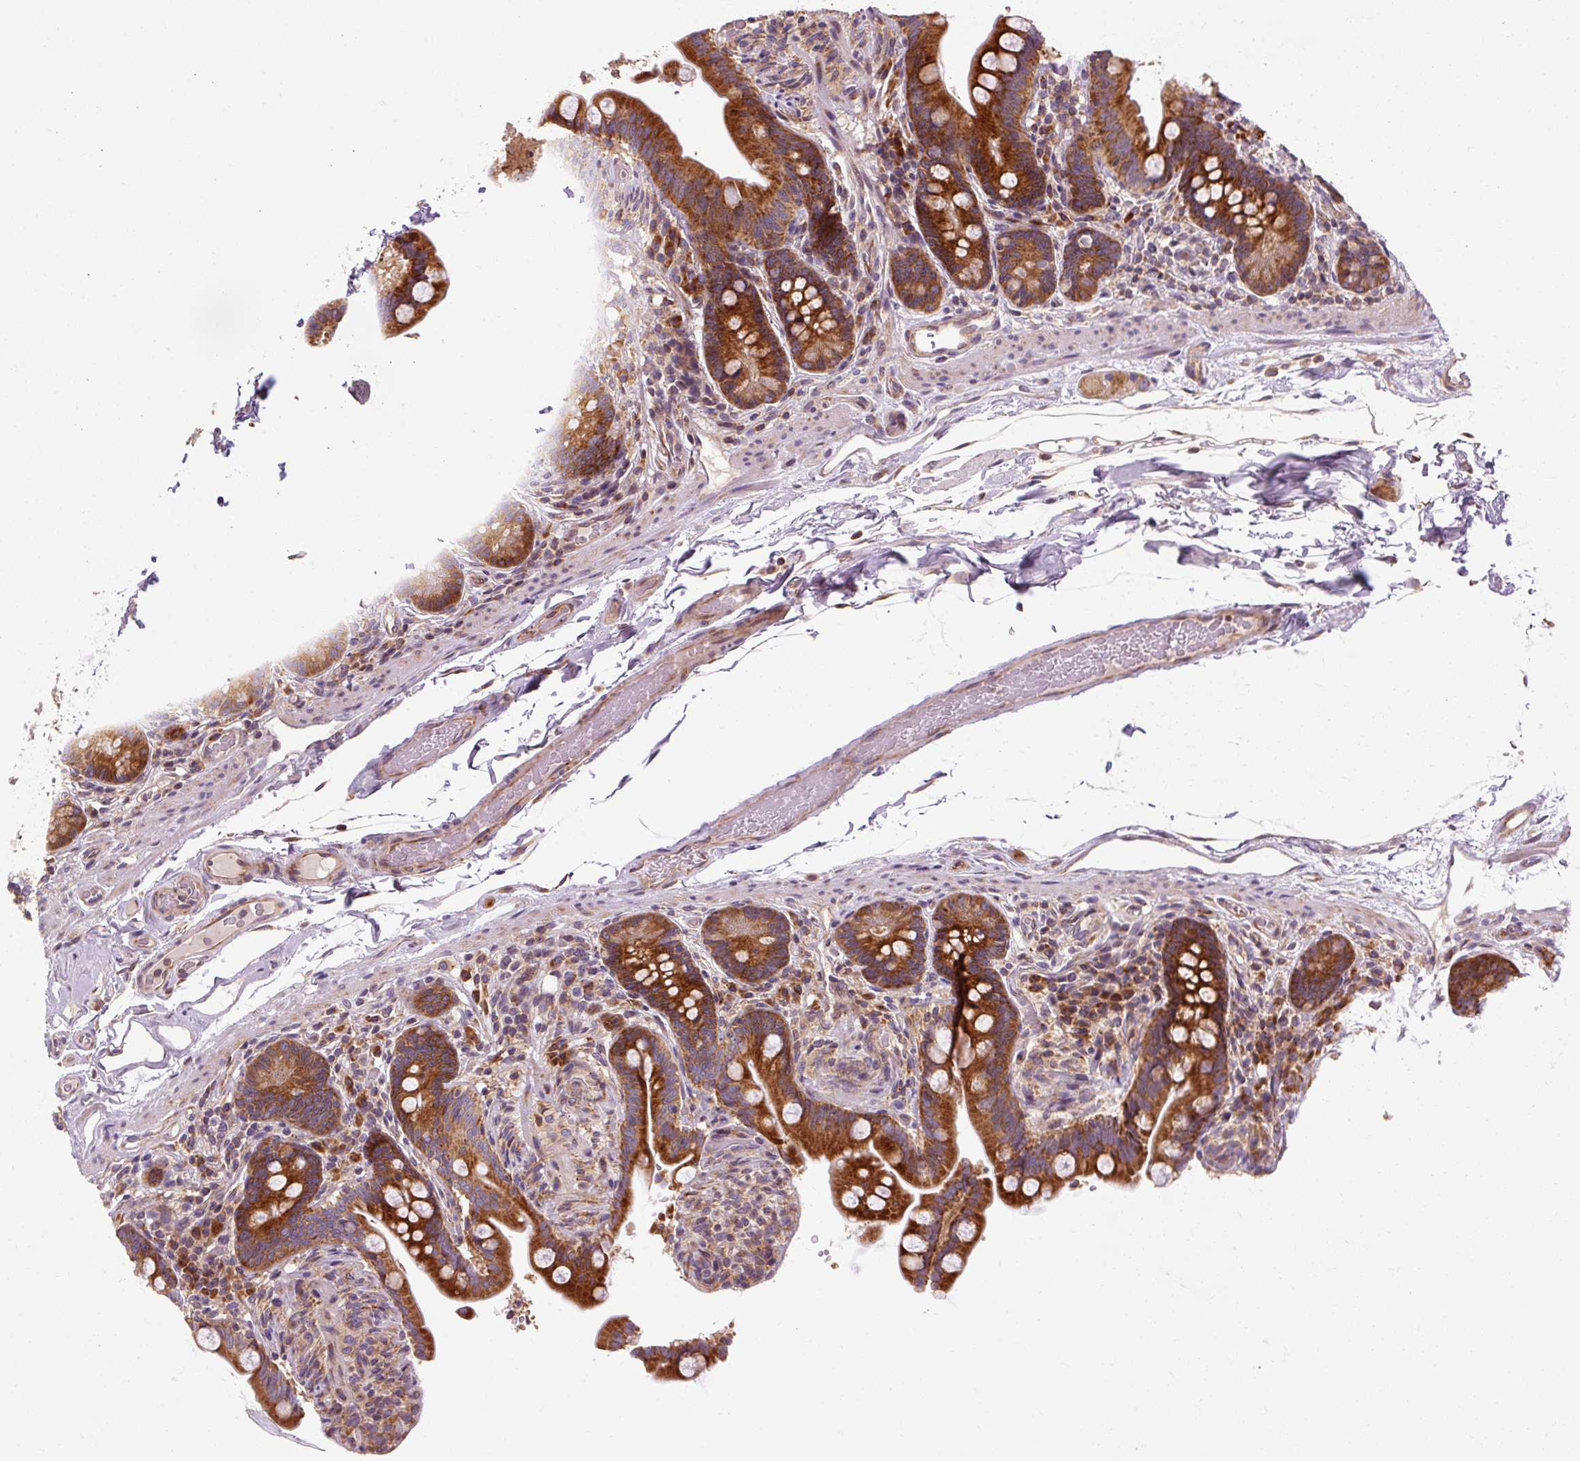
{"staining": {"intensity": "moderate", "quantity": ">75%", "location": "cytoplasmic/membranous"}, "tissue": "colon", "cell_type": "Endothelial cells", "image_type": "normal", "snomed": [{"axis": "morphology", "description": "Normal tissue, NOS"}, {"axis": "topography", "description": "Smooth muscle"}, {"axis": "topography", "description": "Colon"}], "caption": "An immunohistochemistry micrograph of unremarkable tissue is shown. Protein staining in brown highlights moderate cytoplasmic/membranous positivity in colon within endothelial cells. The staining is performed using DAB (3,3'-diaminobenzidine) brown chromogen to label protein expression. The nuclei are counter-stained blue using hematoxylin.", "gene": "PRSS48", "patient": {"sex": "male", "age": 73}}